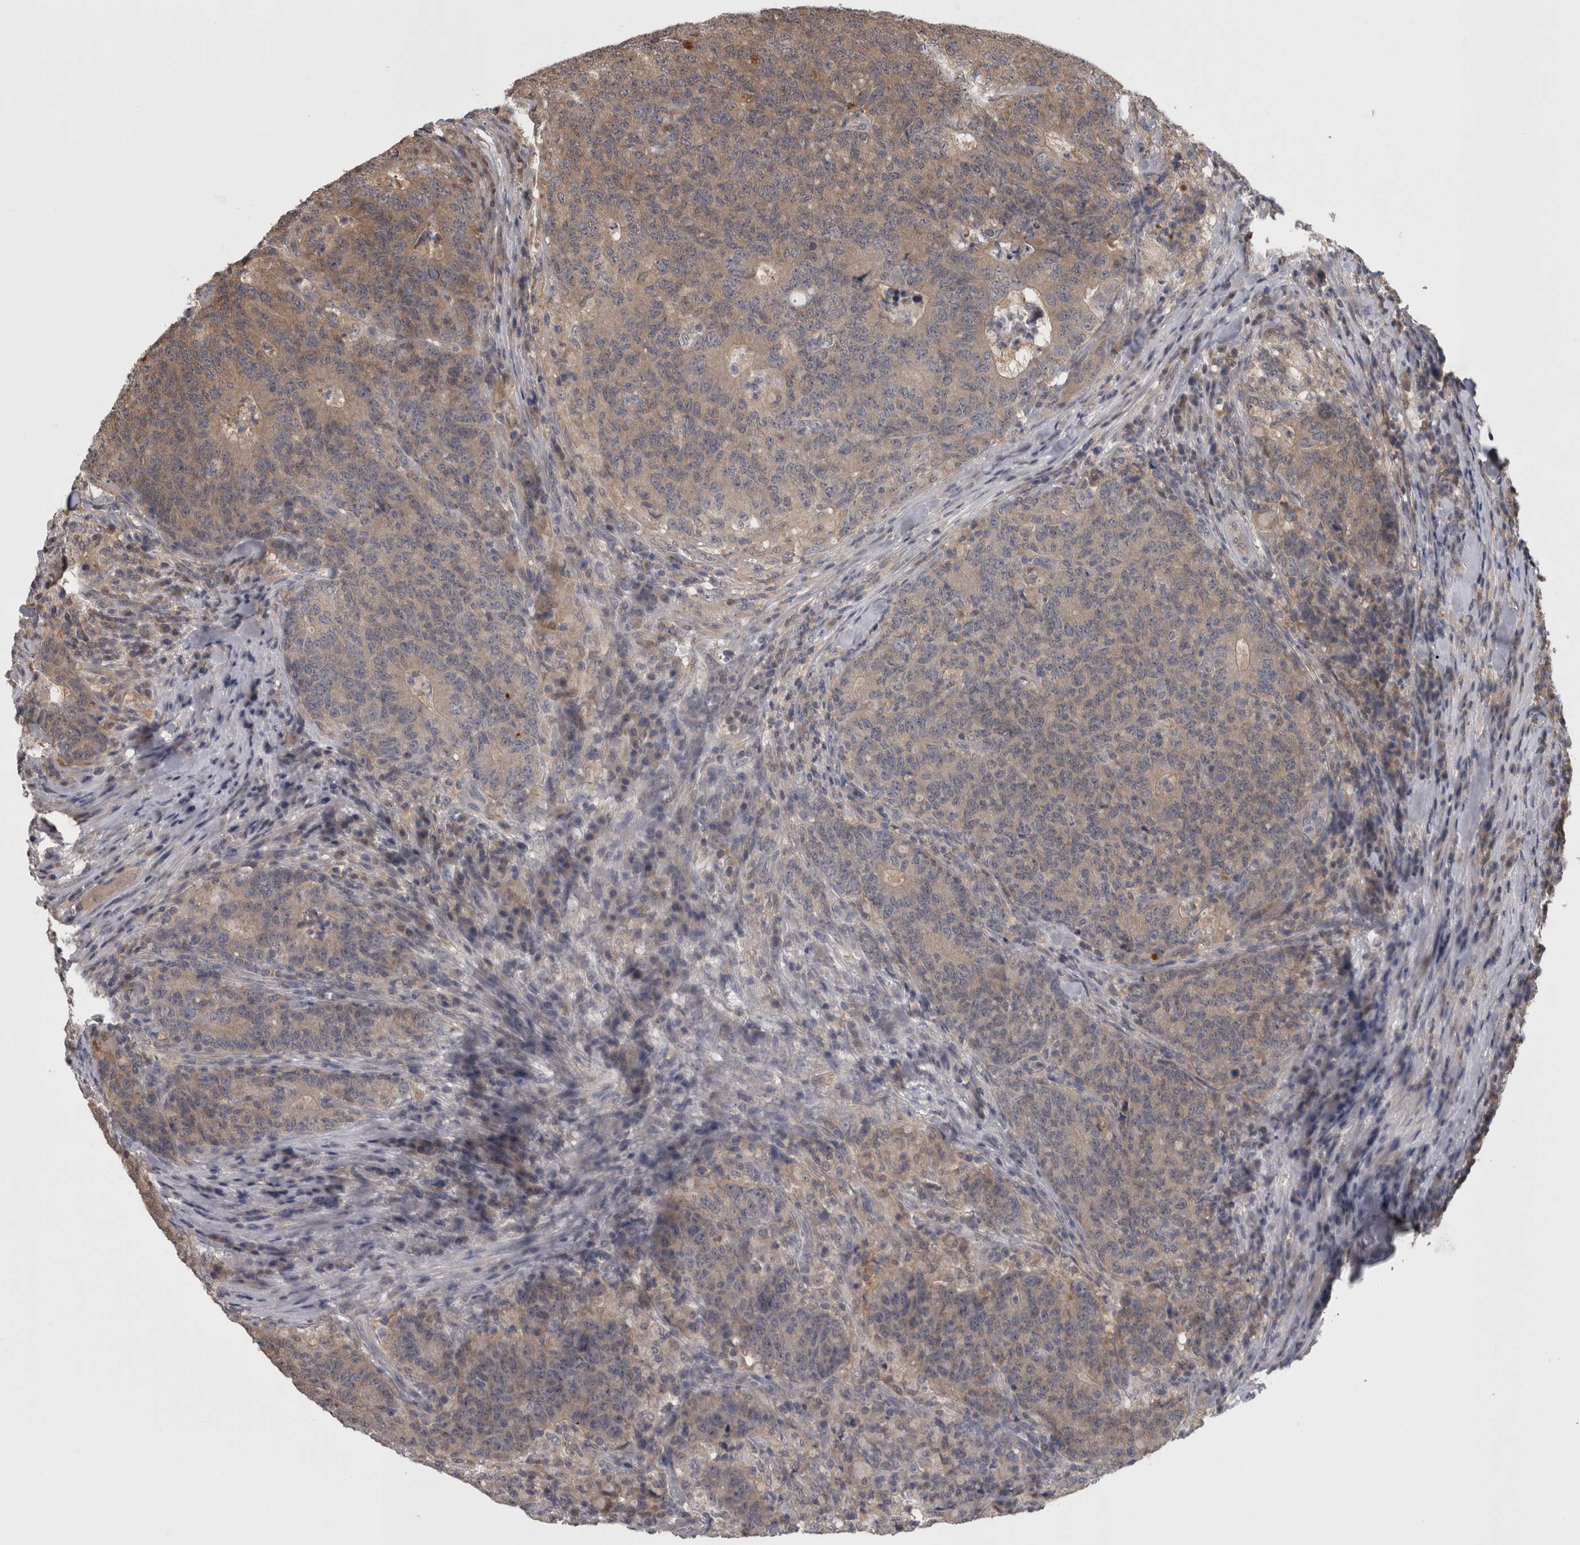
{"staining": {"intensity": "weak", "quantity": "25%-75%", "location": "cytoplasmic/membranous"}, "tissue": "colorectal cancer", "cell_type": "Tumor cells", "image_type": "cancer", "snomed": [{"axis": "morphology", "description": "Normal tissue, NOS"}, {"axis": "morphology", "description": "Adenocarcinoma, NOS"}, {"axis": "topography", "description": "Colon"}], "caption": "Tumor cells display weak cytoplasmic/membranous positivity in approximately 25%-75% of cells in colorectal cancer.", "gene": "APRT", "patient": {"sex": "female", "age": 75}}